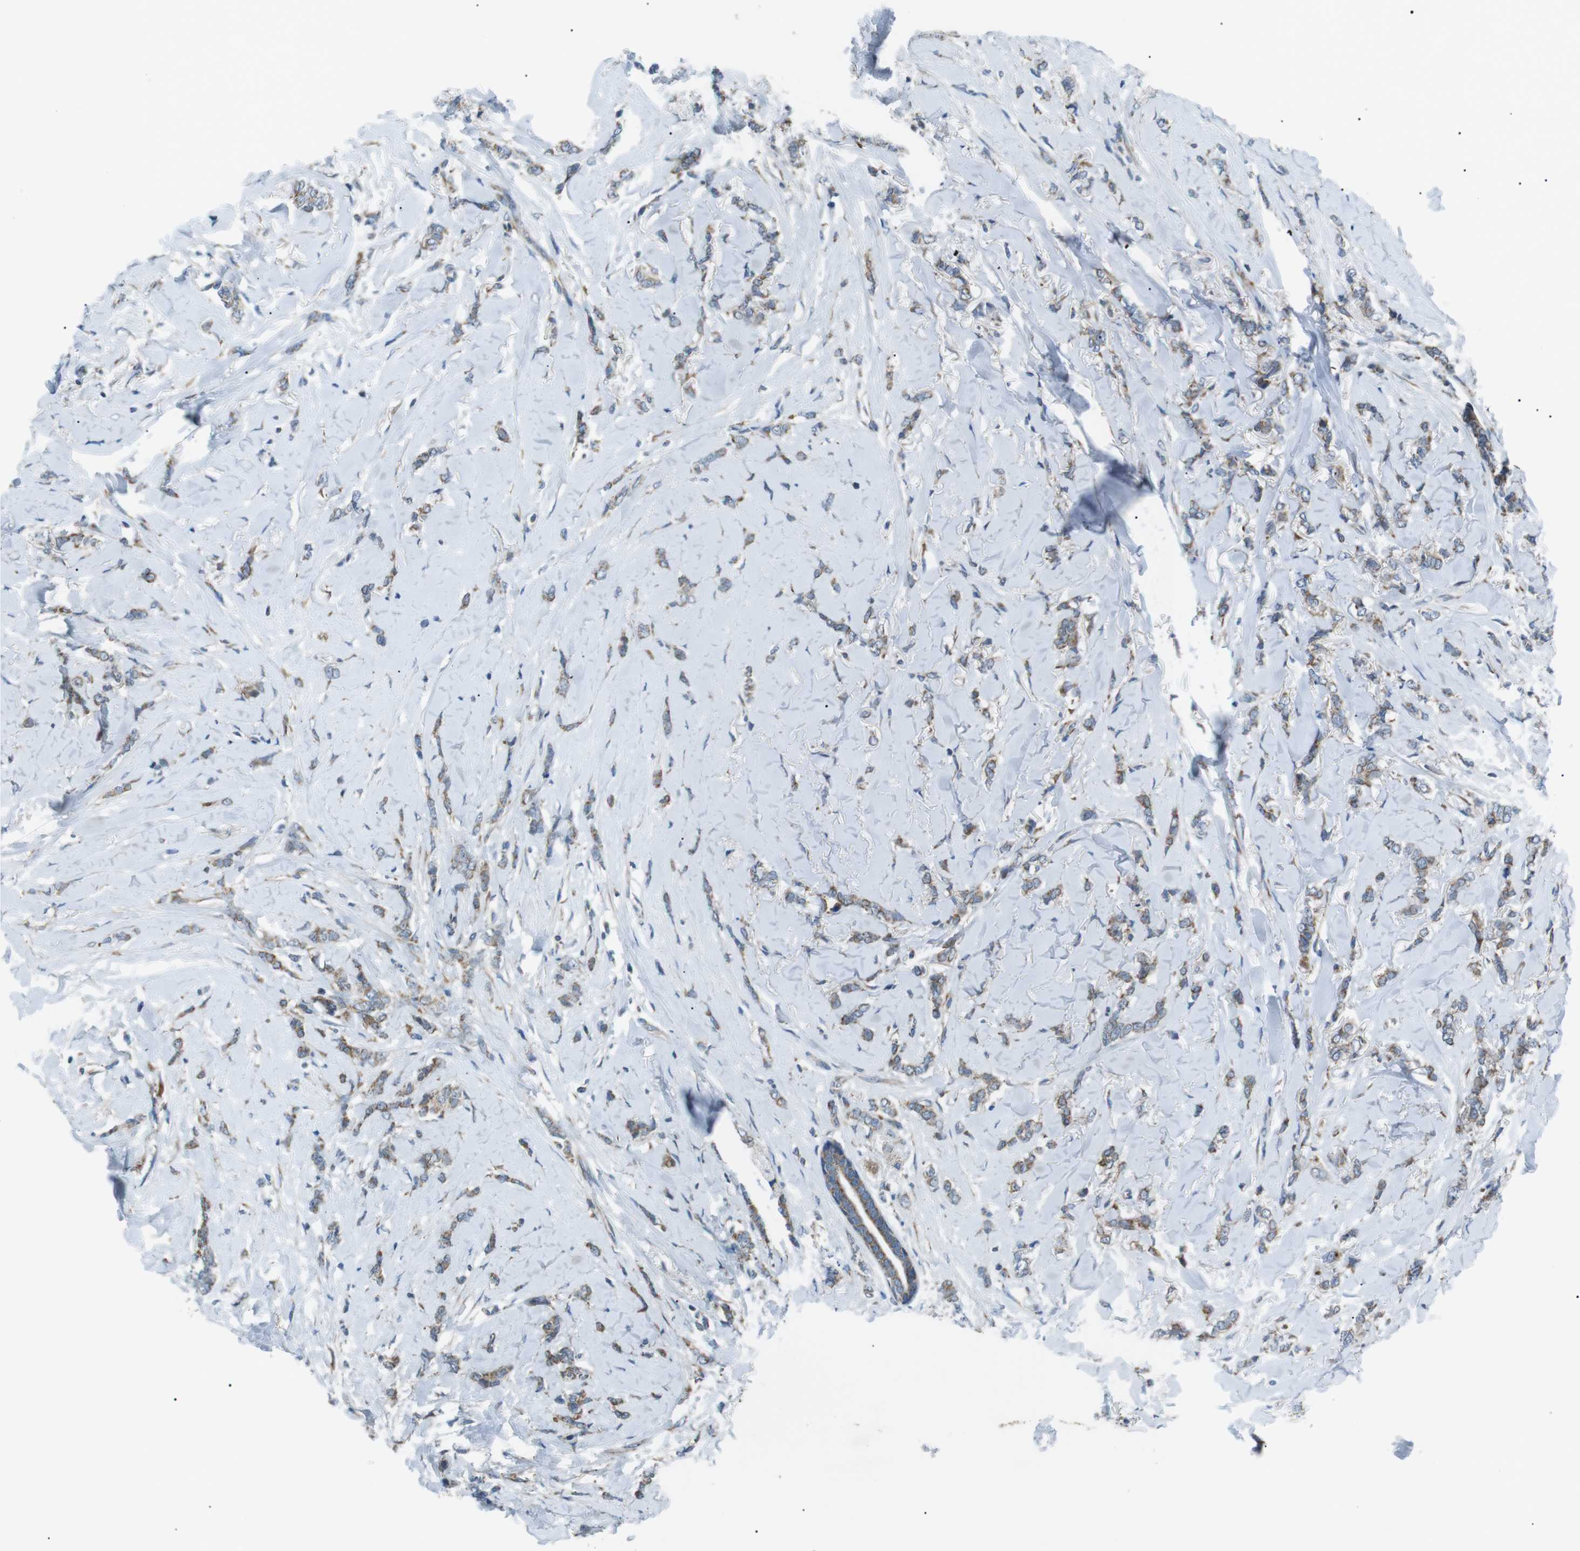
{"staining": {"intensity": "moderate", "quantity": ">75%", "location": "cytoplasmic/membranous"}, "tissue": "breast cancer", "cell_type": "Tumor cells", "image_type": "cancer", "snomed": [{"axis": "morphology", "description": "Lobular carcinoma"}, {"axis": "topography", "description": "Skin"}, {"axis": "topography", "description": "Breast"}], "caption": "Moderate cytoplasmic/membranous staining is seen in approximately >75% of tumor cells in breast cancer.", "gene": "ARID5B", "patient": {"sex": "female", "age": 46}}